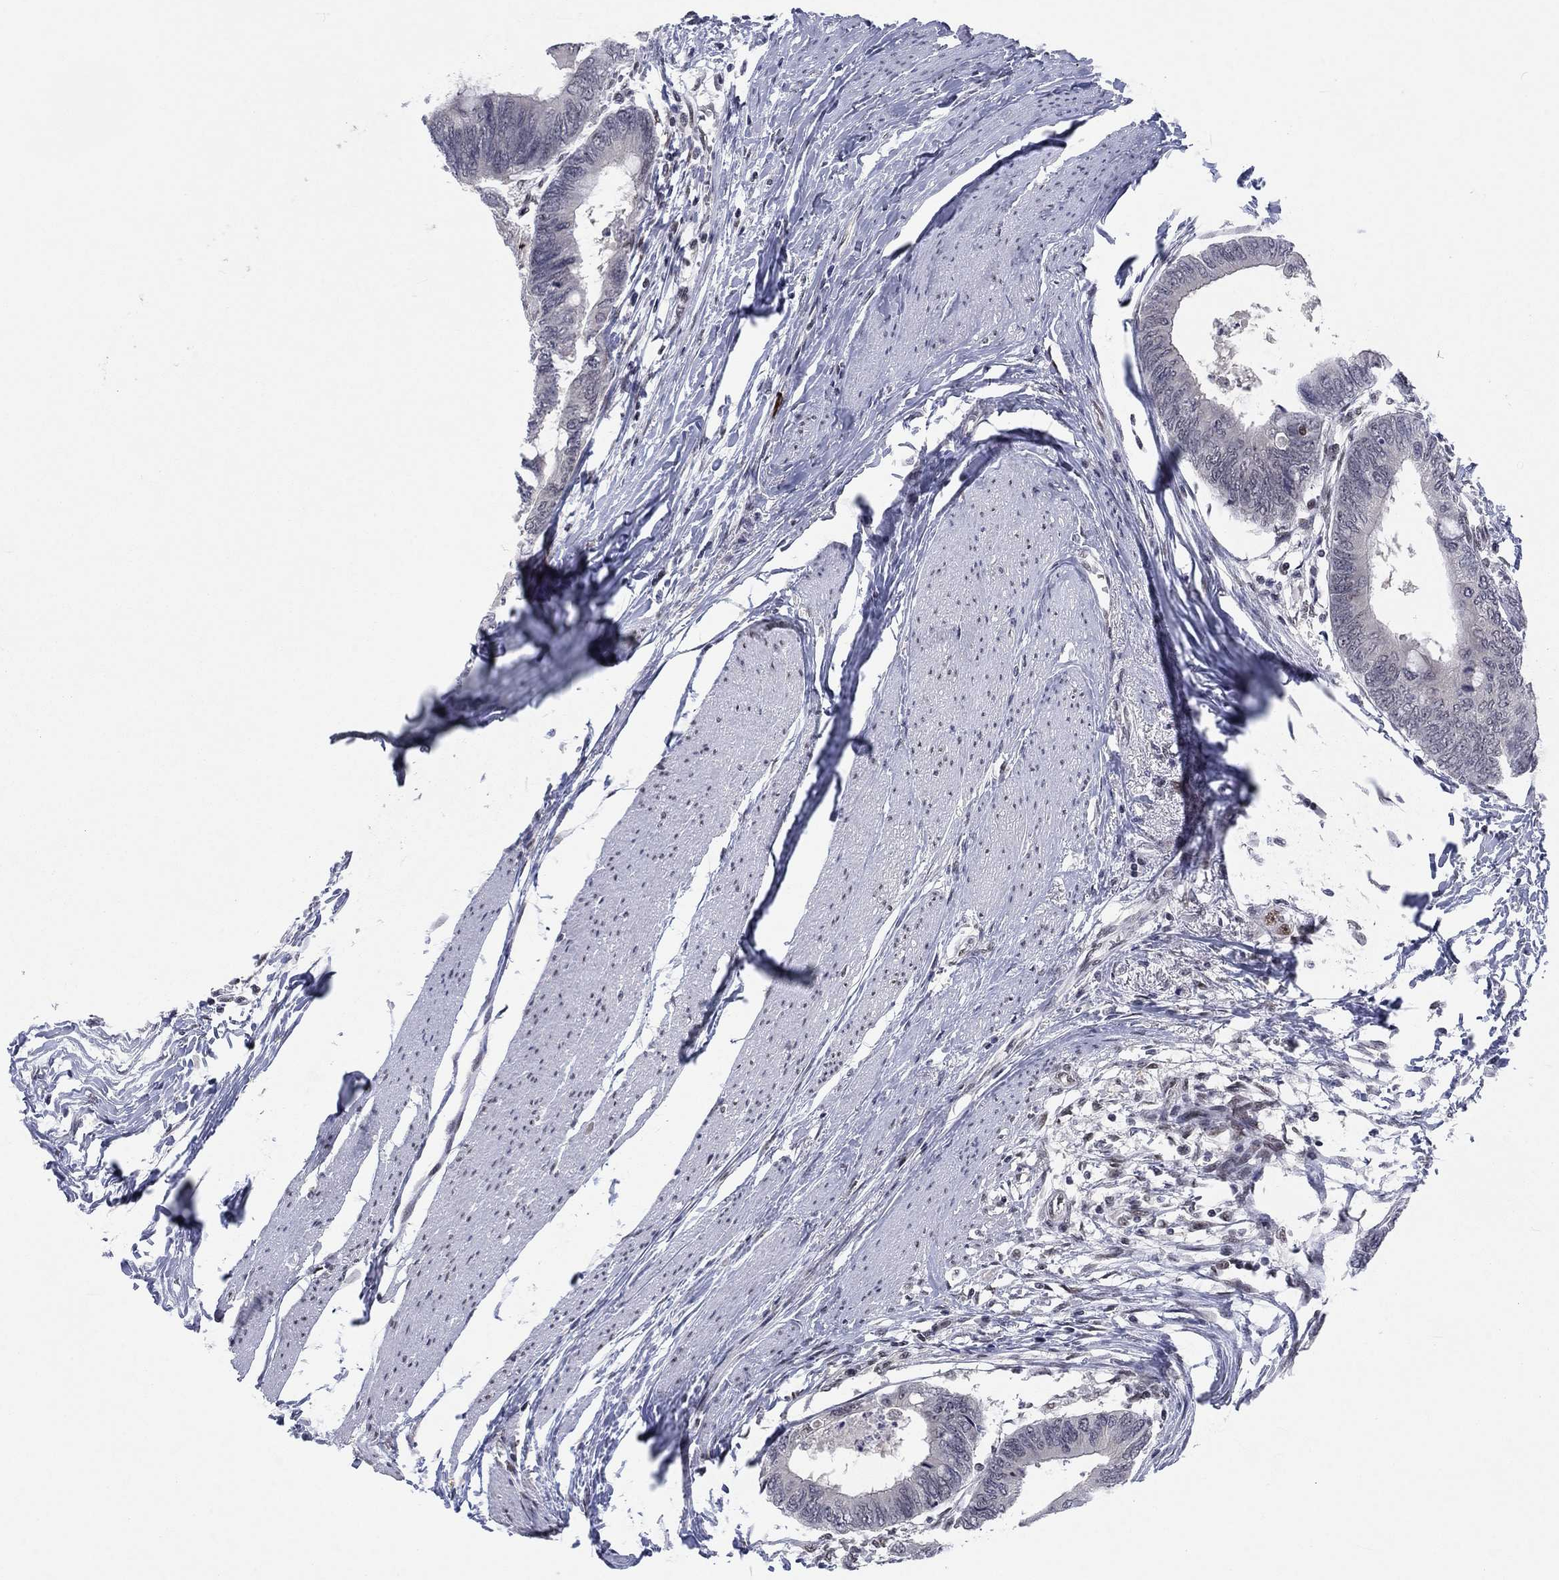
{"staining": {"intensity": "negative", "quantity": "none", "location": "none"}, "tissue": "colorectal cancer", "cell_type": "Tumor cells", "image_type": "cancer", "snomed": [{"axis": "morphology", "description": "Normal tissue, NOS"}, {"axis": "morphology", "description": "Adenocarcinoma, NOS"}, {"axis": "topography", "description": "Rectum"}, {"axis": "topography", "description": "Peripheral nerve tissue"}], "caption": "Immunohistochemistry photomicrograph of colorectal adenocarcinoma stained for a protein (brown), which reveals no positivity in tumor cells. (DAB (3,3'-diaminobenzidine) immunohistochemistry (IHC) visualized using brightfield microscopy, high magnification).", "gene": "FYTTD1", "patient": {"sex": "male", "age": 92}}